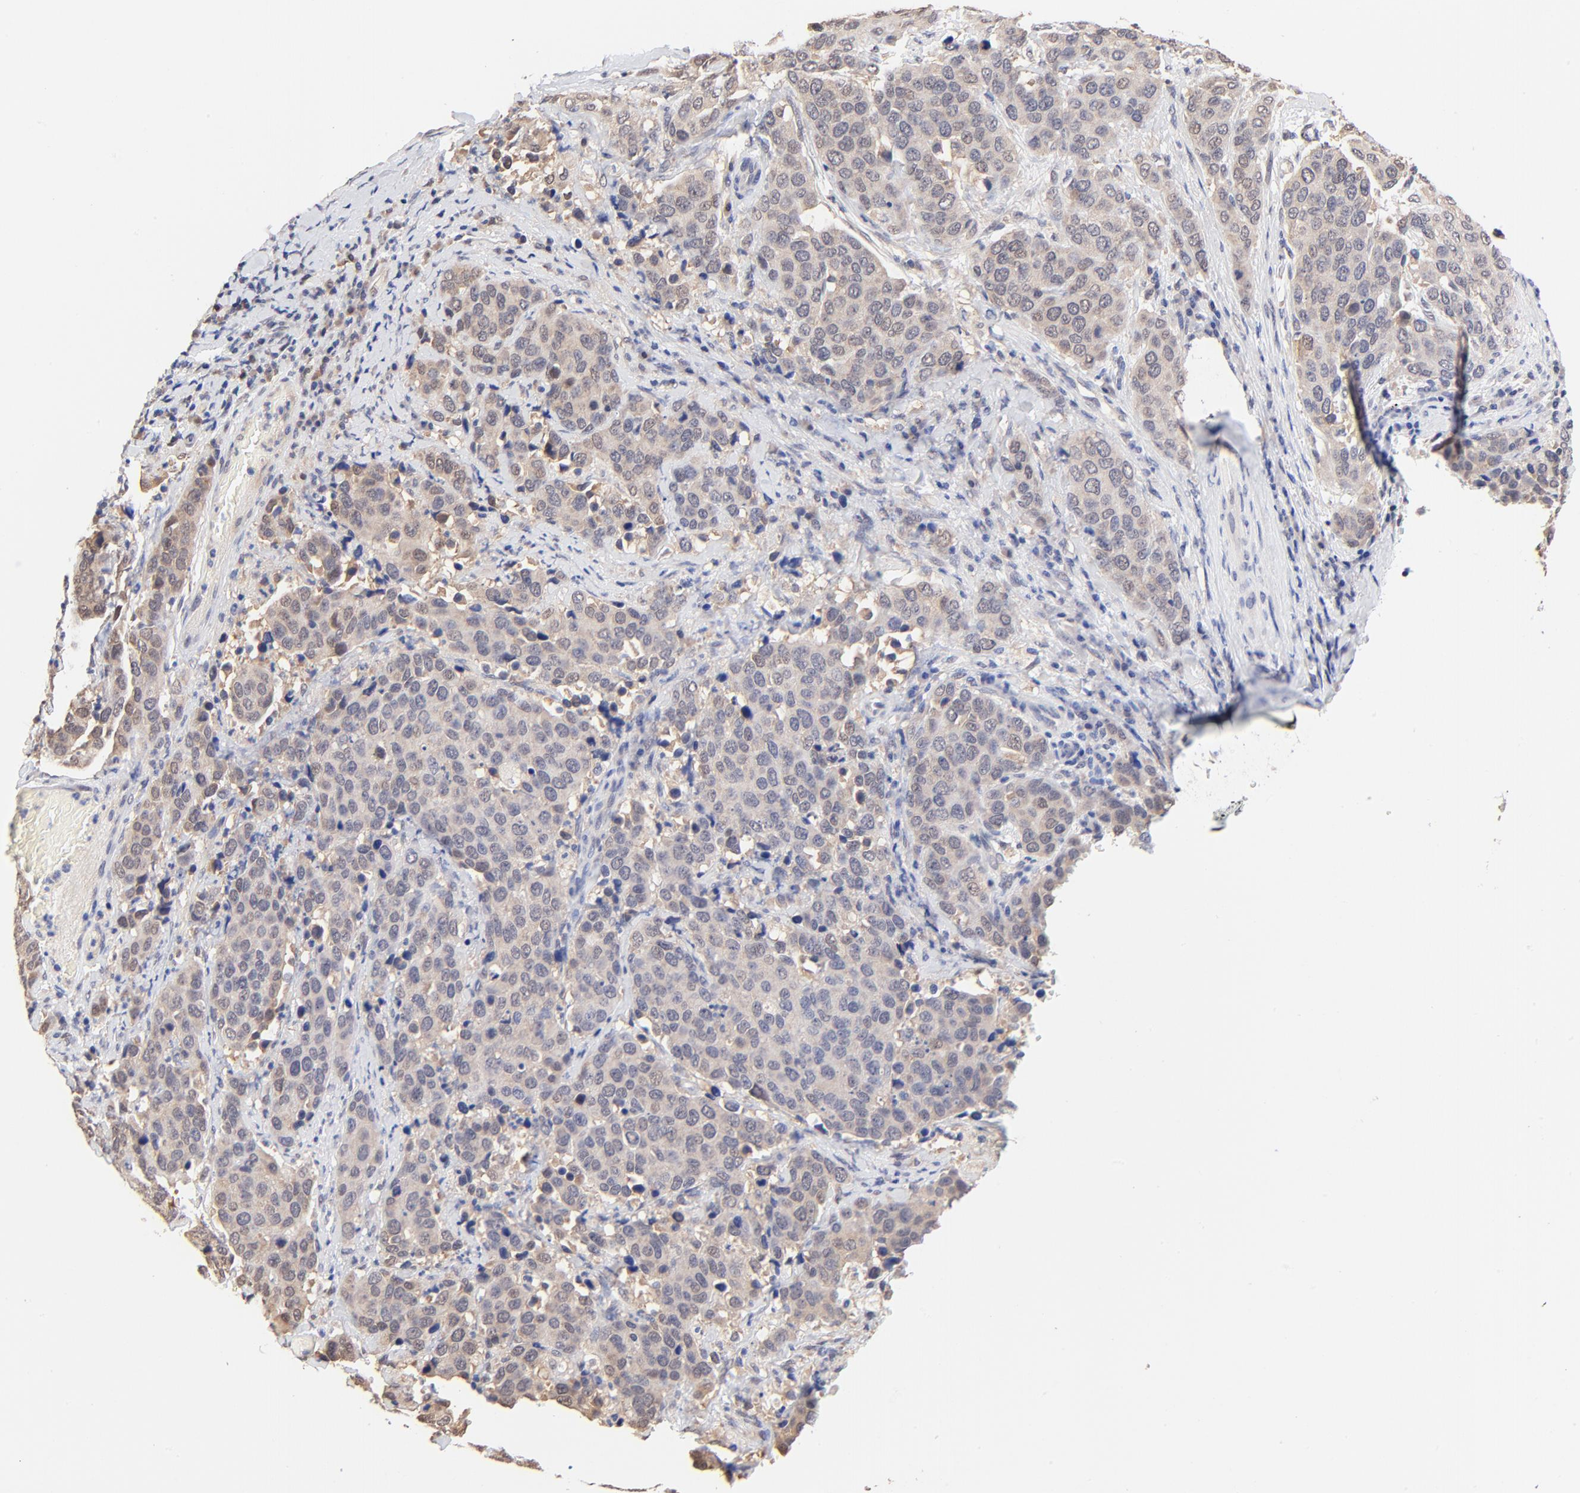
{"staining": {"intensity": "weak", "quantity": ">75%", "location": "cytoplasmic/membranous"}, "tissue": "cervical cancer", "cell_type": "Tumor cells", "image_type": "cancer", "snomed": [{"axis": "morphology", "description": "Squamous cell carcinoma, NOS"}, {"axis": "topography", "description": "Cervix"}], "caption": "Cervical cancer (squamous cell carcinoma) stained with a protein marker exhibits weak staining in tumor cells.", "gene": "TXNL1", "patient": {"sex": "female", "age": 54}}